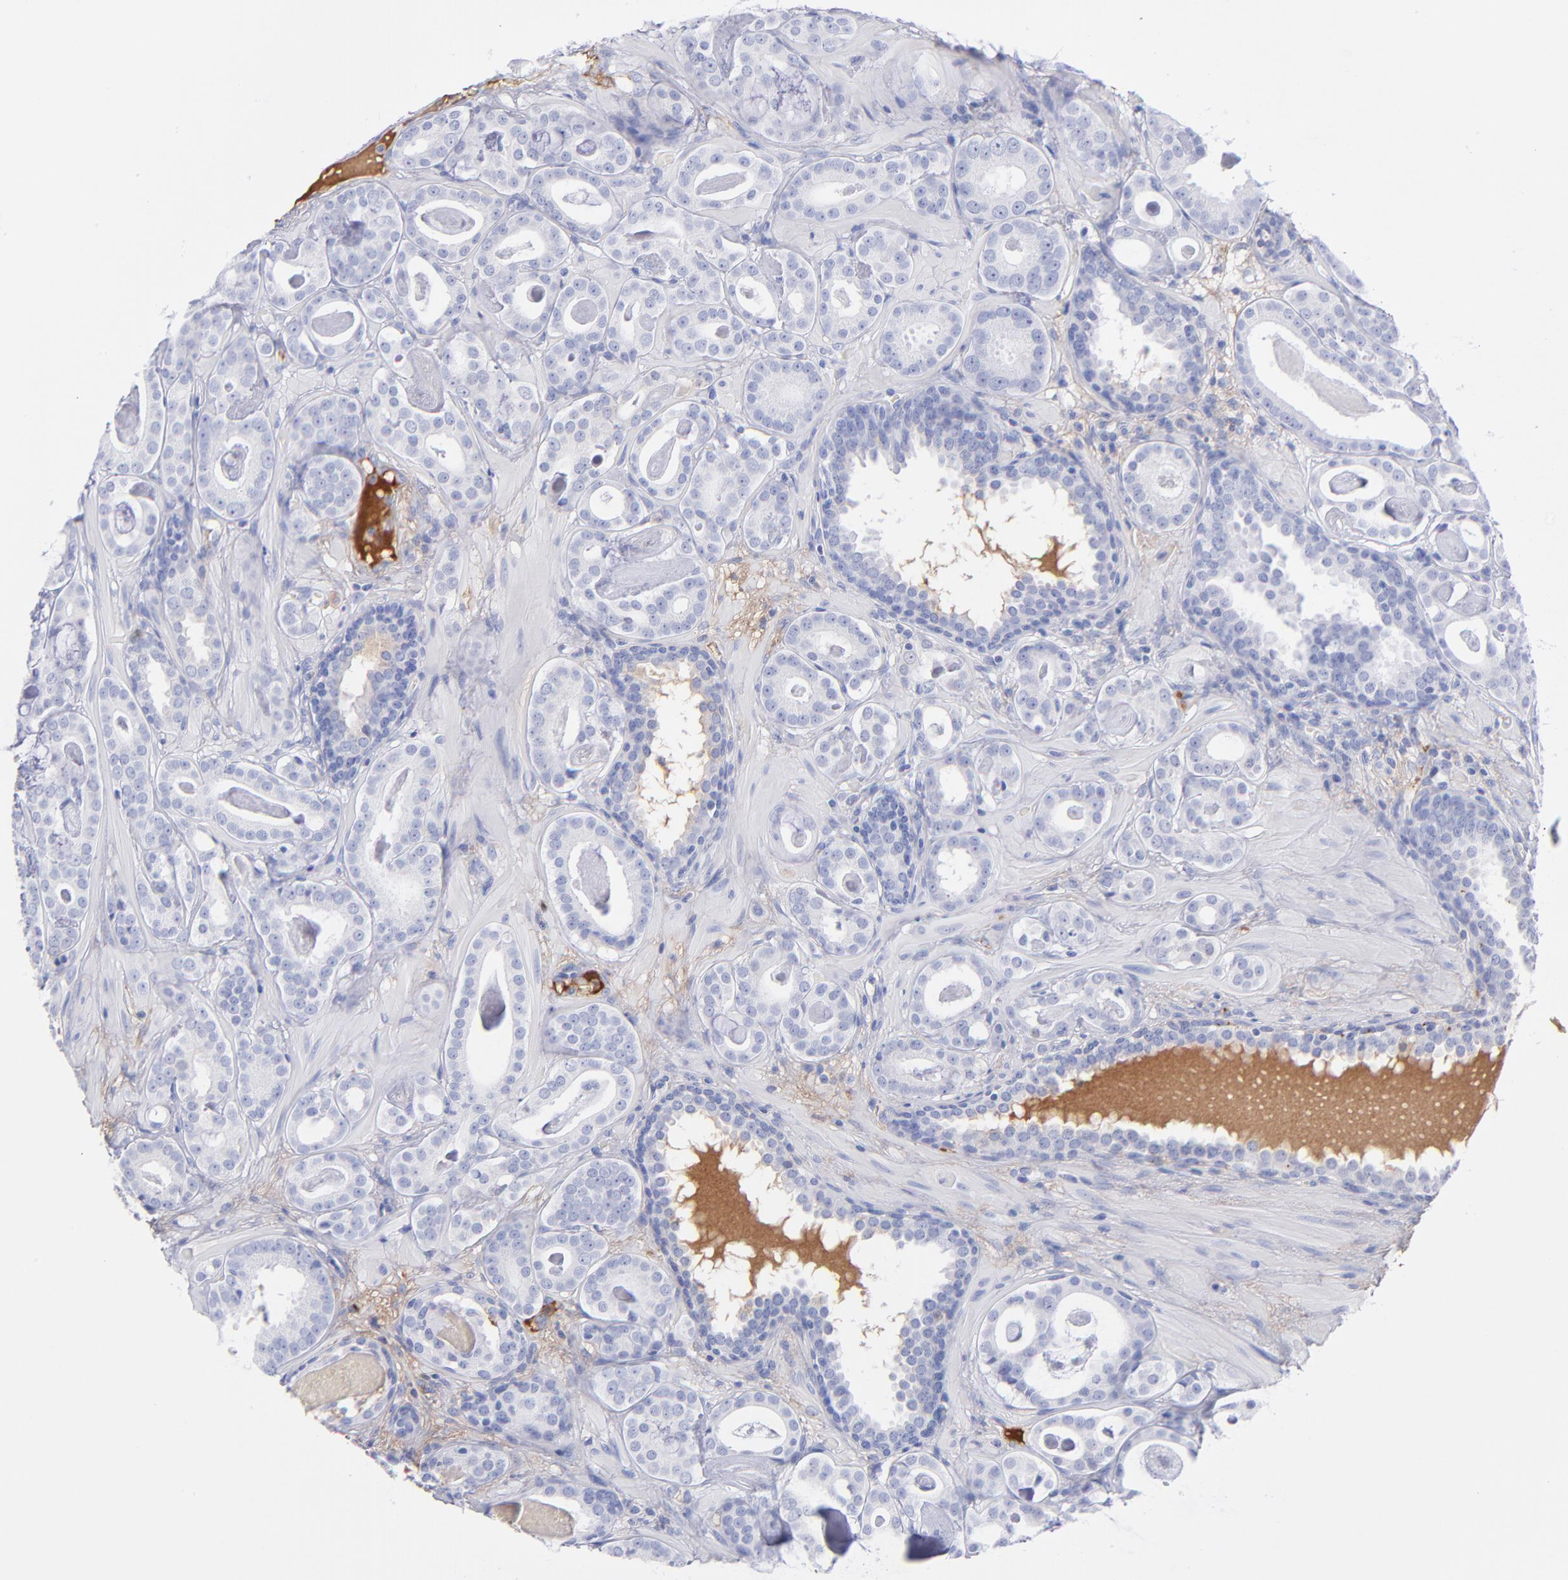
{"staining": {"intensity": "negative", "quantity": "none", "location": "none"}, "tissue": "prostate cancer", "cell_type": "Tumor cells", "image_type": "cancer", "snomed": [{"axis": "morphology", "description": "Adenocarcinoma, Low grade"}, {"axis": "topography", "description": "Prostate"}], "caption": "This is a image of immunohistochemistry (IHC) staining of prostate adenocarcinoma (low-grade), which shows no expression in tumor cells.", "gene": "HP", "patient": {"sex": "male", "age": 57}}